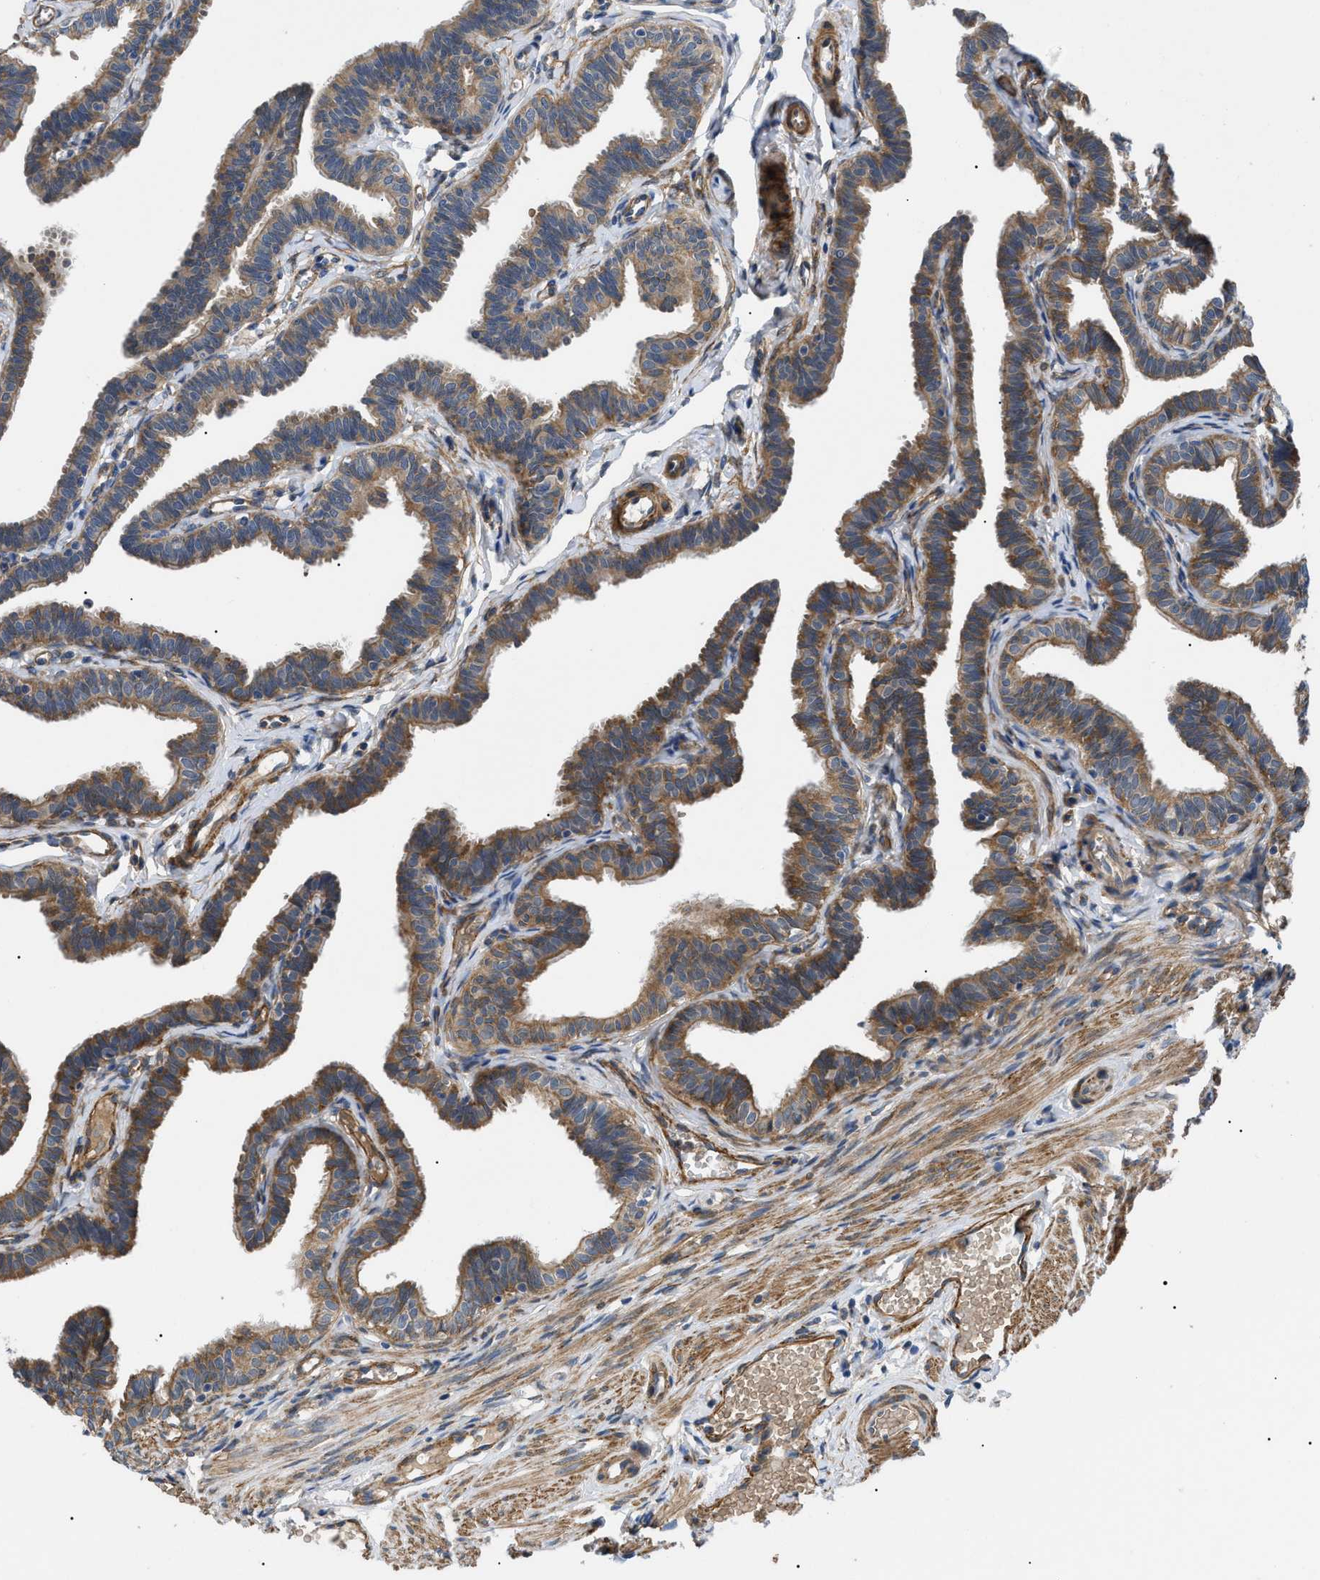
{"staining": {"intensity": "moderate", "quantity": ">75%", "location": "cytoplasmic/membranous"}, "tissue": "fallopian tube", "cell_type": "Glandular cells", "image_type": "normal", "snomed": [{"axis": "morphology", "description": "Normal tissue, NOS"}, {"axis": "topography", "description": "Fallopian tube"}, {"axis": "topography", "description": "Ovary"}], "caption": "About >75% of glandular cells in benign human fallopian tube exhibit moderate cytoplasmic/membranous protein expression as visualized by brown immunohistochemical staining.", "gene": "MYO10", "patient": {"sex": "female", "age": 23}}